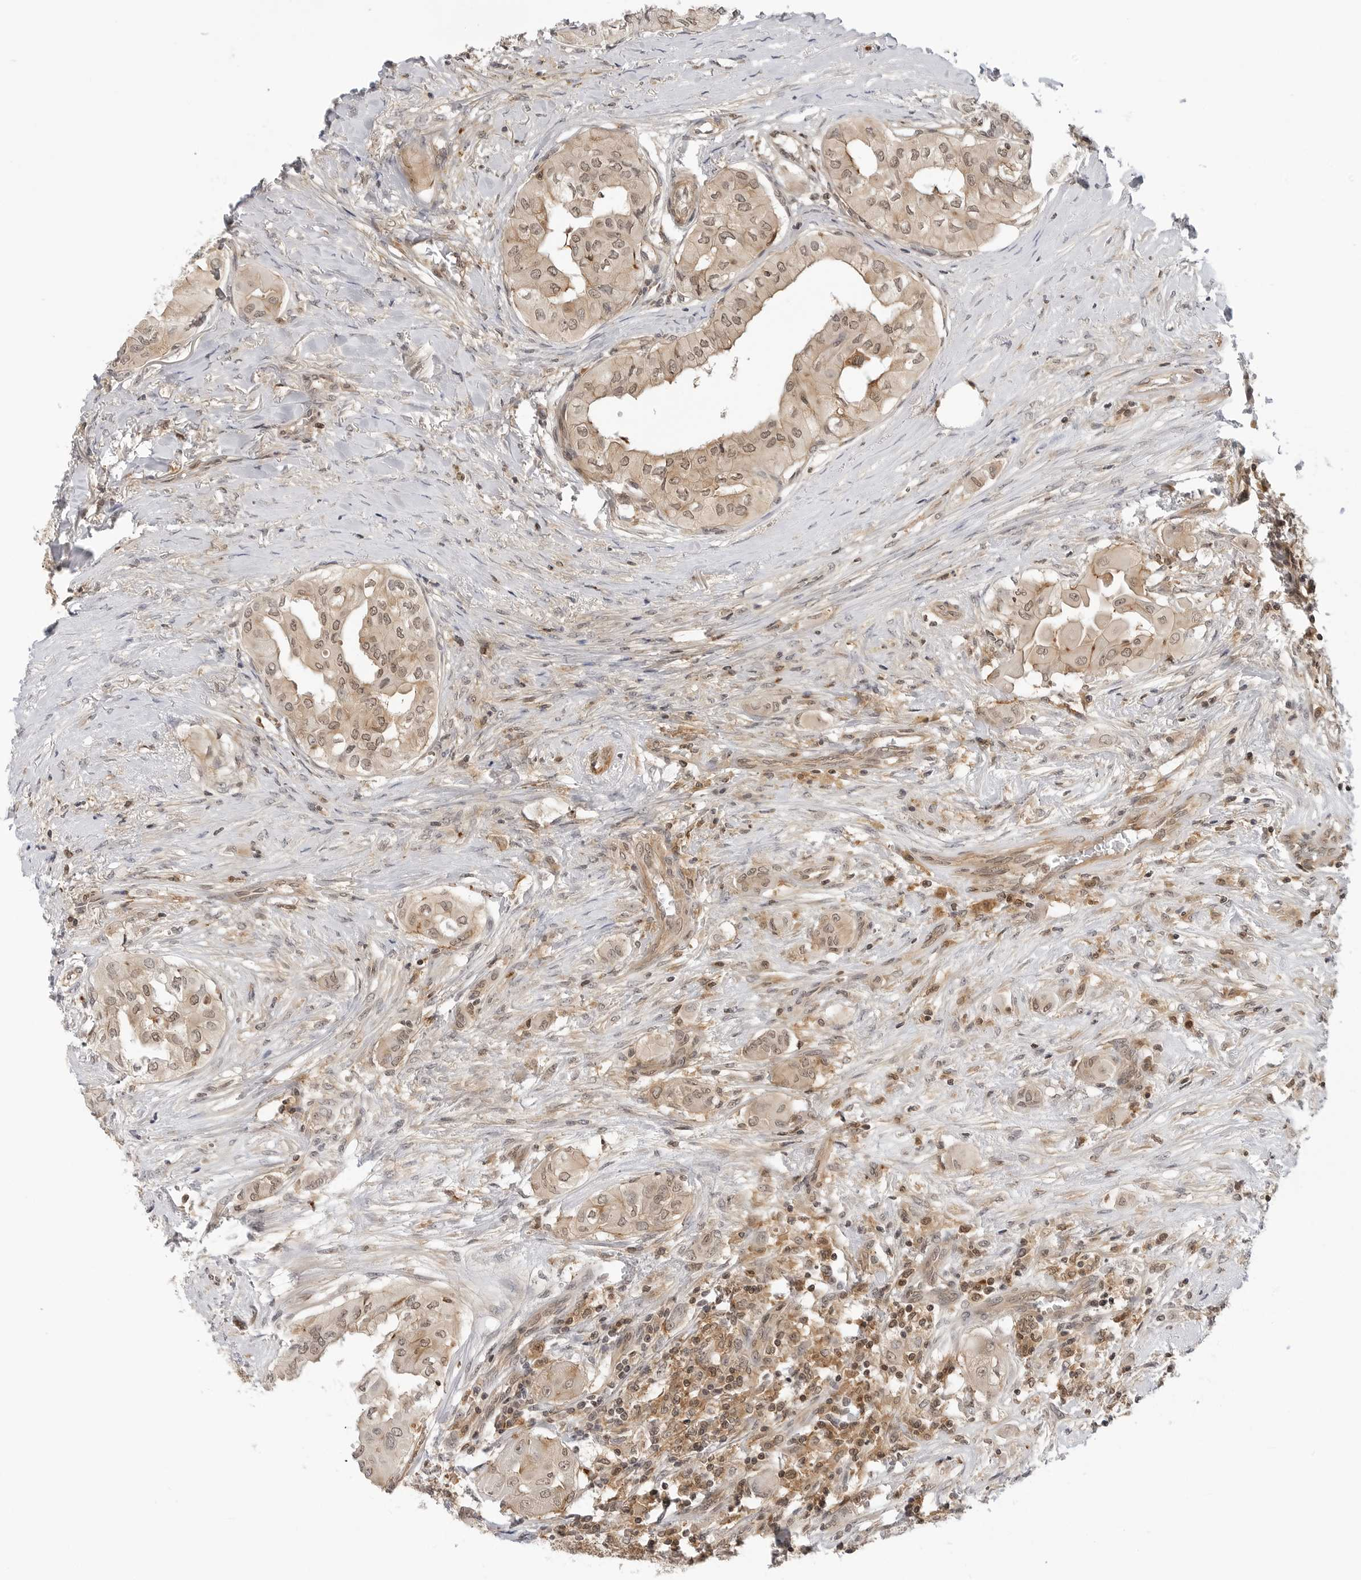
{"staining": {"intensity": "weak", "quantity": ">75%", "location": "cytoplasmic/membranous,nuclear"}, "tissue": "thyroid cancer", "cell_type": "Tumor cells", "image_type": "cancer", "snomed": [{"axis": "morphology", "description": "Papillary adenocarcinoma, NOS"}, {"axis": "topography", "description": "Thyroid gland"}], "caption": "DAB immunohistochemical staining of thyroid cancer (papillary adenocarcinoma) exhibits weak cytoplasmic/membranous and nuclear protein staining in approximately >75% of tumor cells.", "gene": "MAP2K5", "patient": {"sex": "female", "age": 59}}